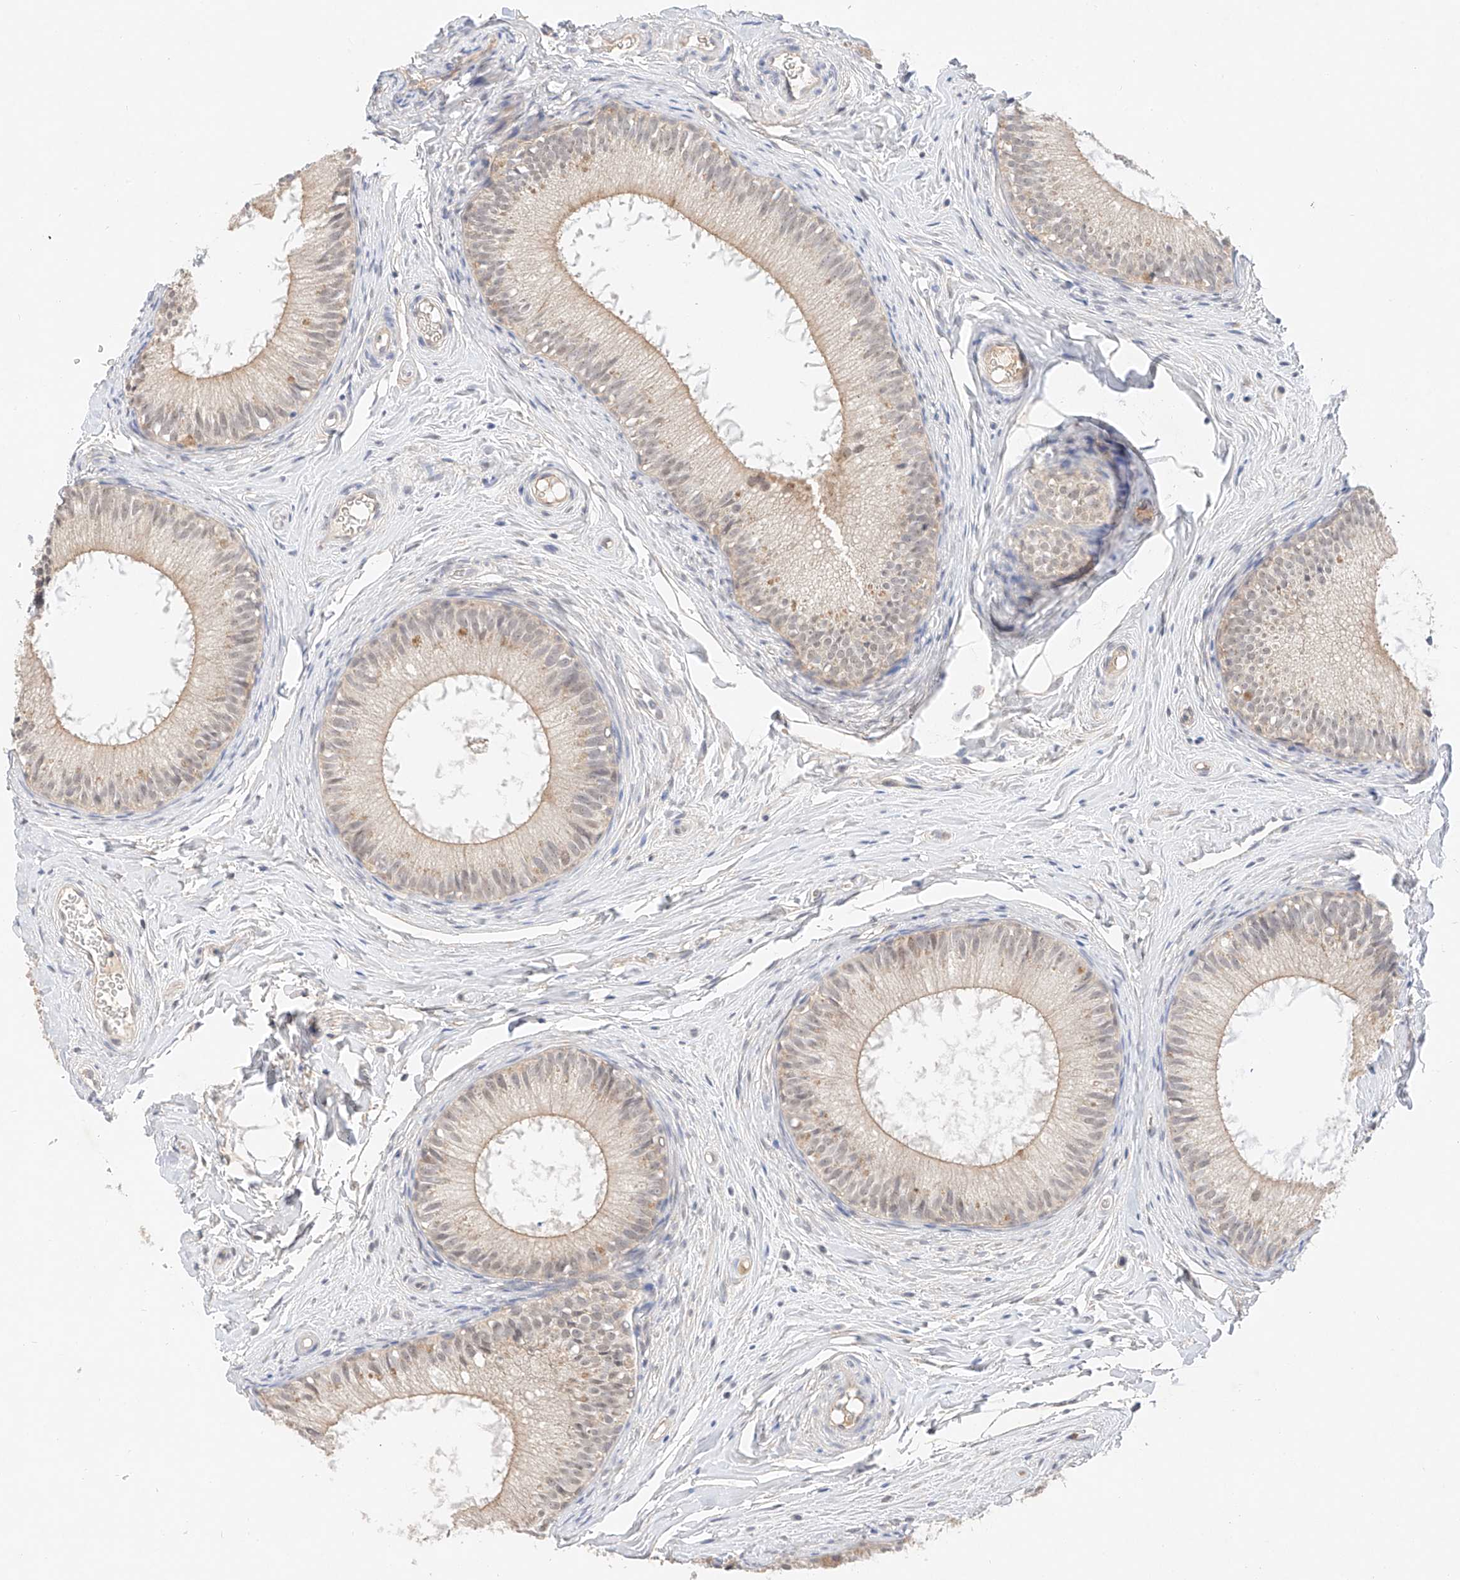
{"staining": {"intensity": "negative", "quantity": "none", "location": "none"}, "tissue": "epididymis", "cell_type": "Glandular cells", "image_type": "normal", "snomed": [{"axis": "morphology", "description": "Normal tissue, NOS"}, {"axis": "topography", "description": "Epididymis"}], "caption": "Image shows no significant protein positivity in glandular cells of normal epididymis. (DAB immunohistochemistry with hematoxylin counter stain).", "gene": "IL22RA2", "patient": {"sex": "male", "age": 34}}